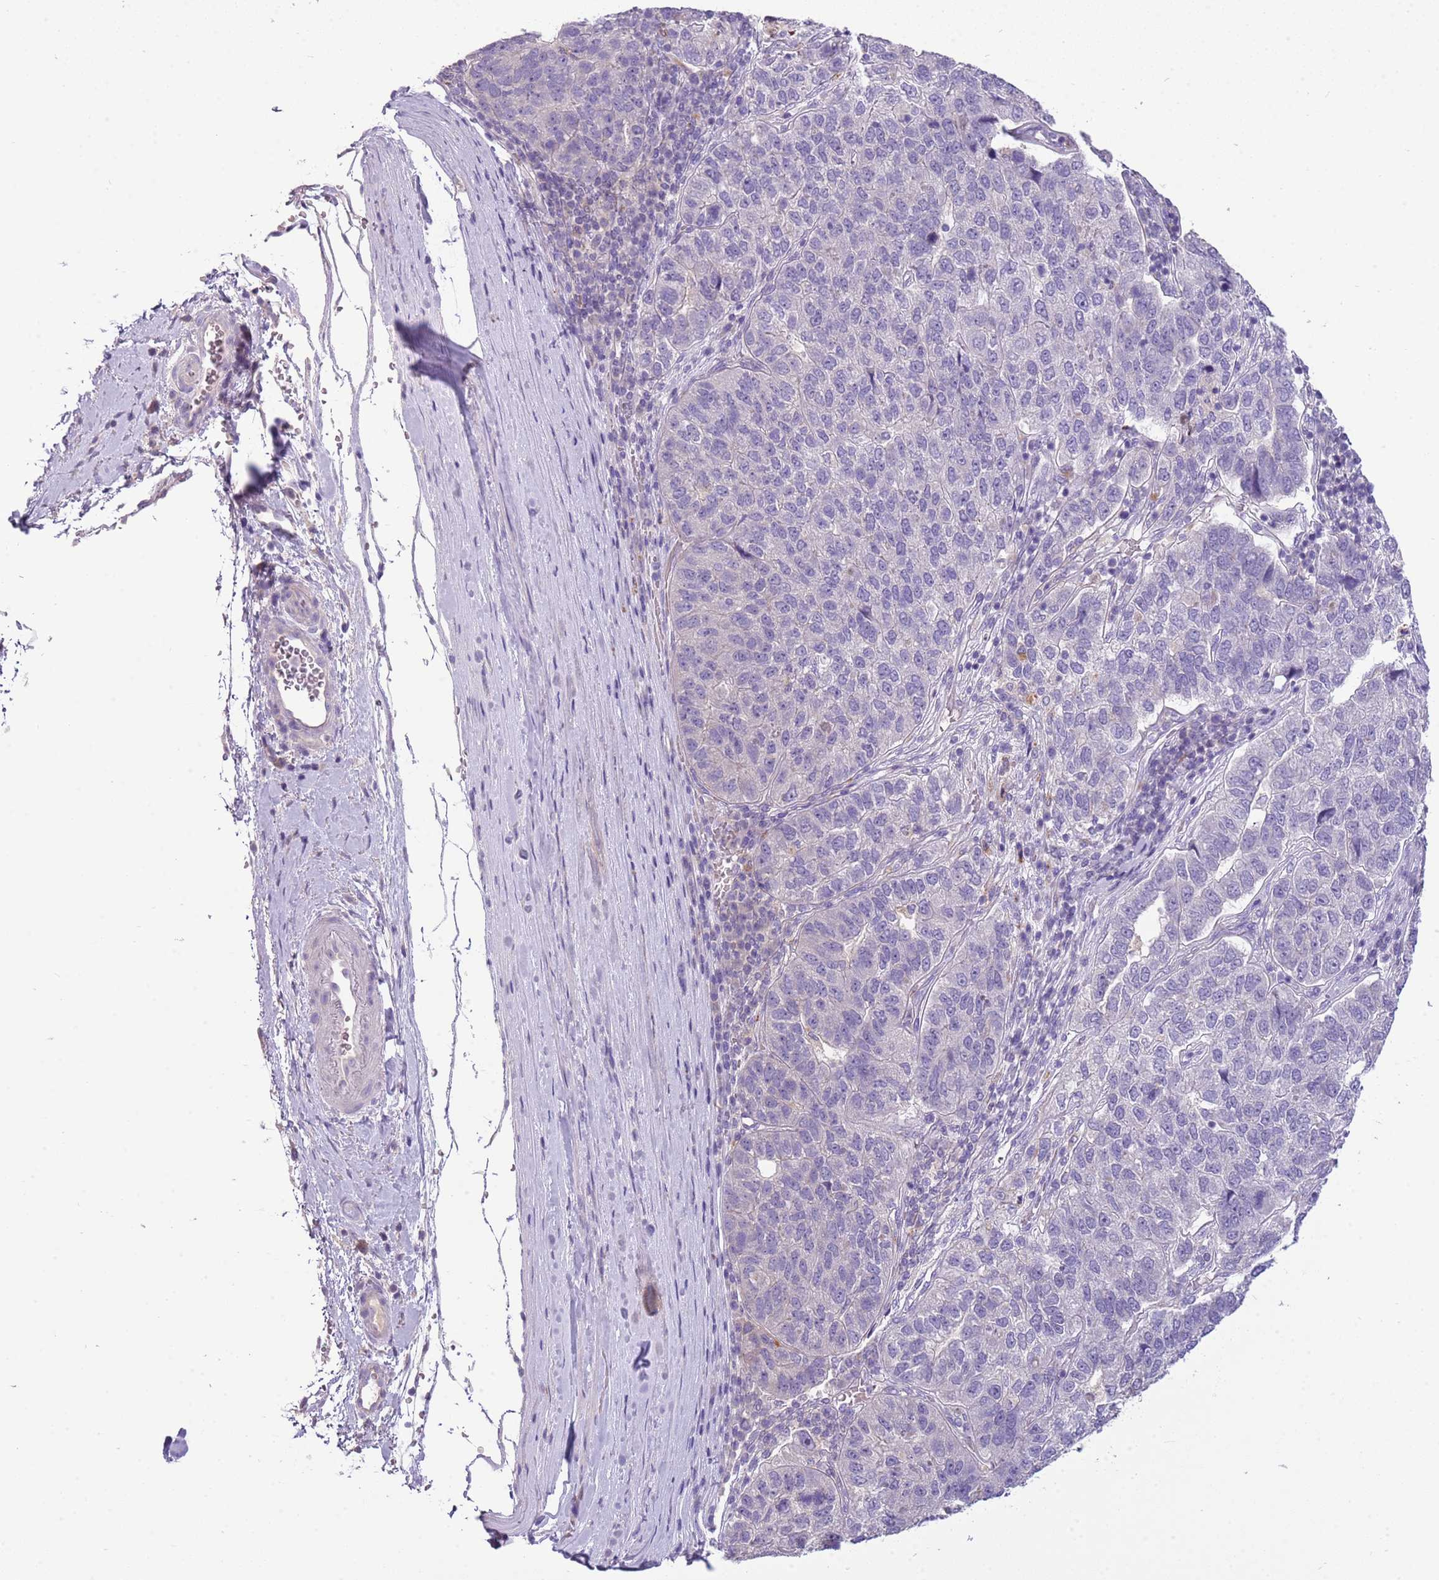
{"staining": {"intensity": "negative", "quantity": "none", "location": "none"}, "tissue": "pancreatic cancer", "cell_type": "Tumor cells", "image_type": "cancer", "snomed": [{"axis": "morphology", "description": "Adenocarcinoma, NOS"}, {"axis": "topography", "description": "Pancreas"}], "caption": "DAB (3,3'-diaminobenzidine) immunohistochemical staining of pancreatic adenocarcinoma demonstrates no significant positivity in tumor cells. (DAB (3,3'-diaminobenzidine) immunohistochemistry (IHC) with hematoxylin counter stain).", "gene": "SCAMP5", "patient": {"sex": "female", "age": 61}}